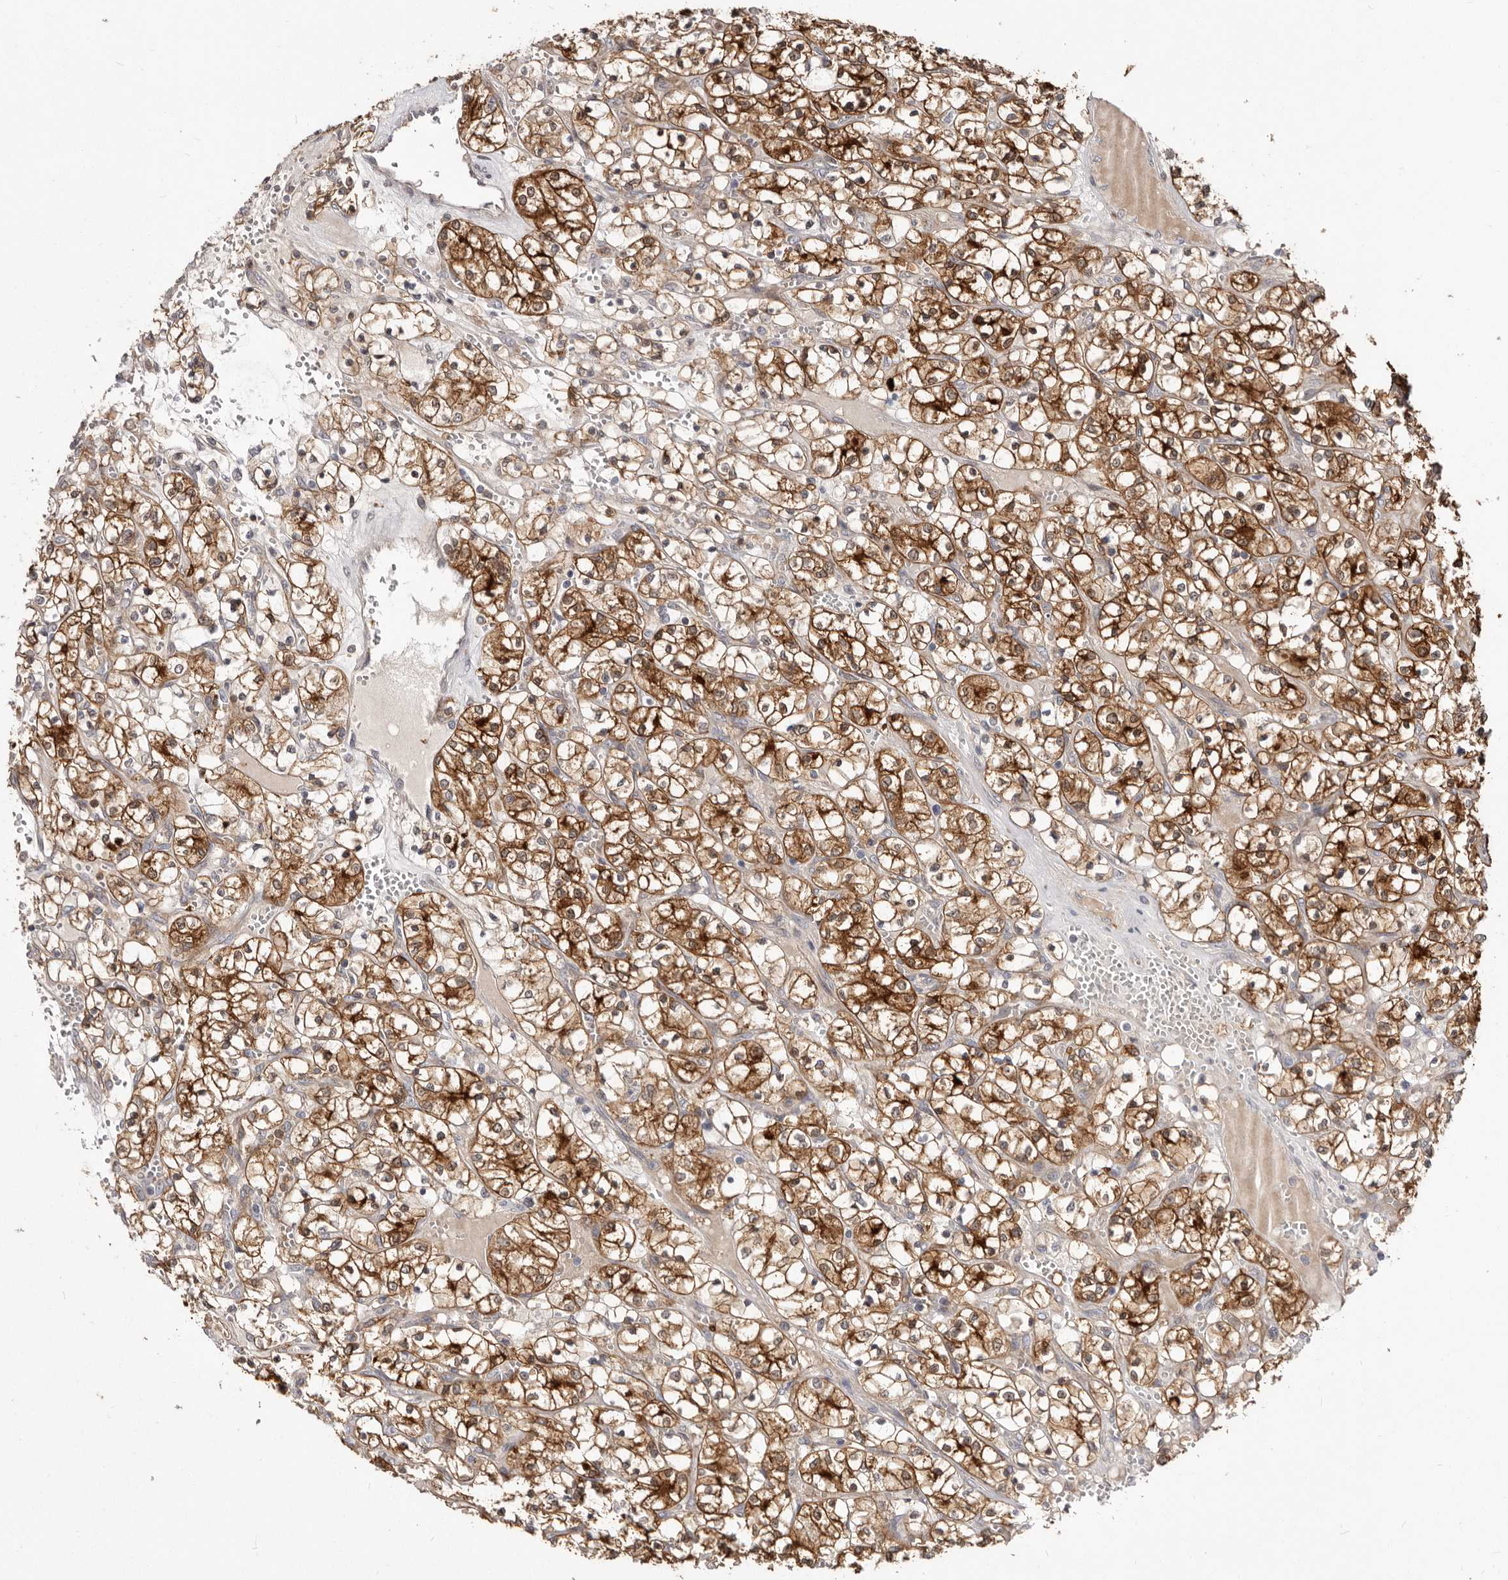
{"staining": {"intensity": "strong", "quantity": ">75%", "location": "cytoplasmic/membranous"}, "tissue": "renal cancer", "cell_type": "Tumor cells", "image_type": "cancer", "snomed": [{"axis": "morphology", "description": "Adenocarcinoma, NOS"}, {"axis": "topography", "description": "Kidney"}], "caption": "This is an image of IHC staining of adenocarcinoma (renal), which shows strong staining in the cytoplasmic/membranous of tumor cells.", "gene": "TC2N", "patient": {"sex": "female", "age": 69}}